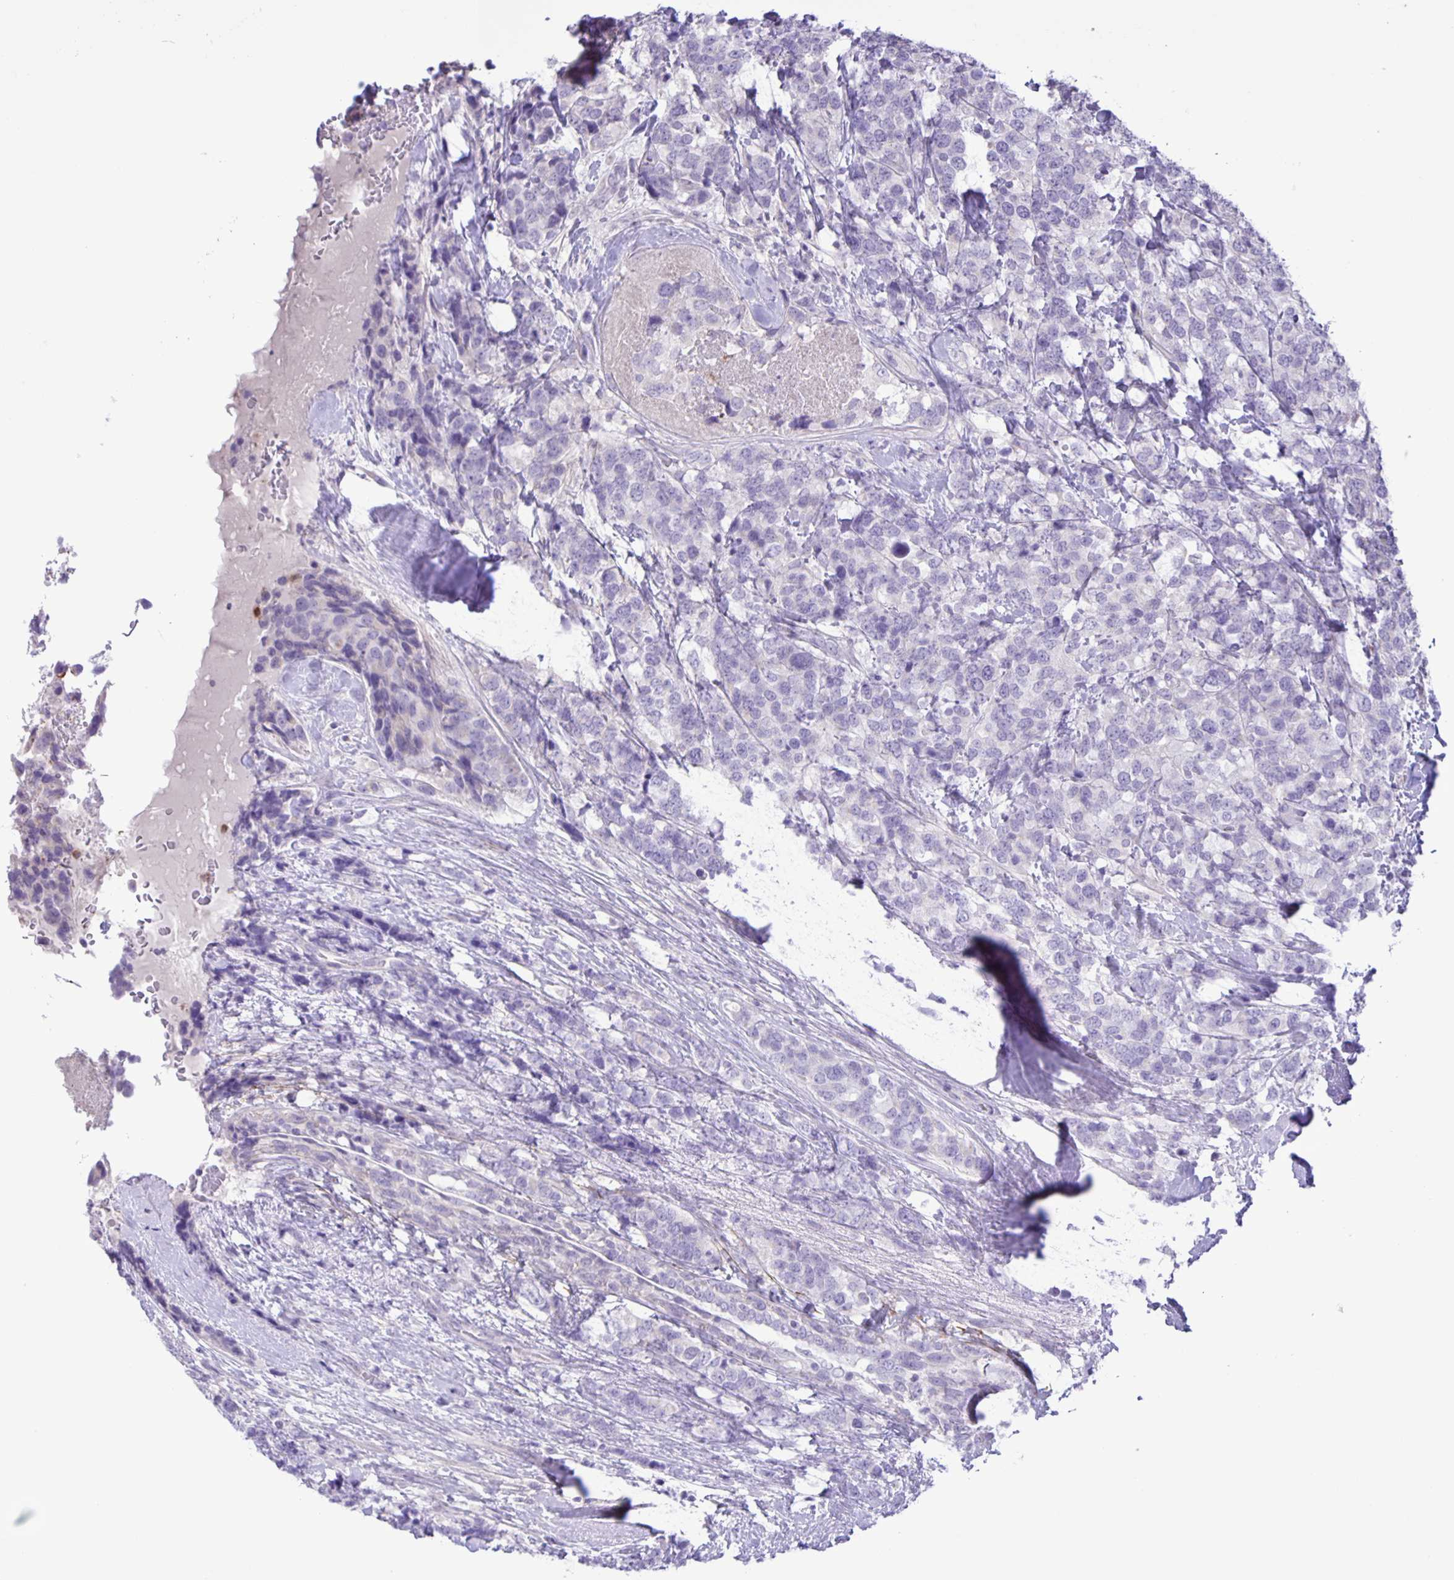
{"staining": {"intensity": "negative", "quantity": "none", "location": "none"}, "tissue": "breast cancer", "cell_type": "Tumor cells", "image_type": "cancer", "snomed": [{"axis": "morphology", "description": "Lobular carcinoma"}, {"axis": "topography", "description": "Breast"}], "caption": "Human breast cancer (lobular carcinoma) stained for a protein using immunohistochemistry (IHC) displays no staining in tumor cells.", "gene": "ADCK1", "patient": {"sex": "female", "age": 59}}